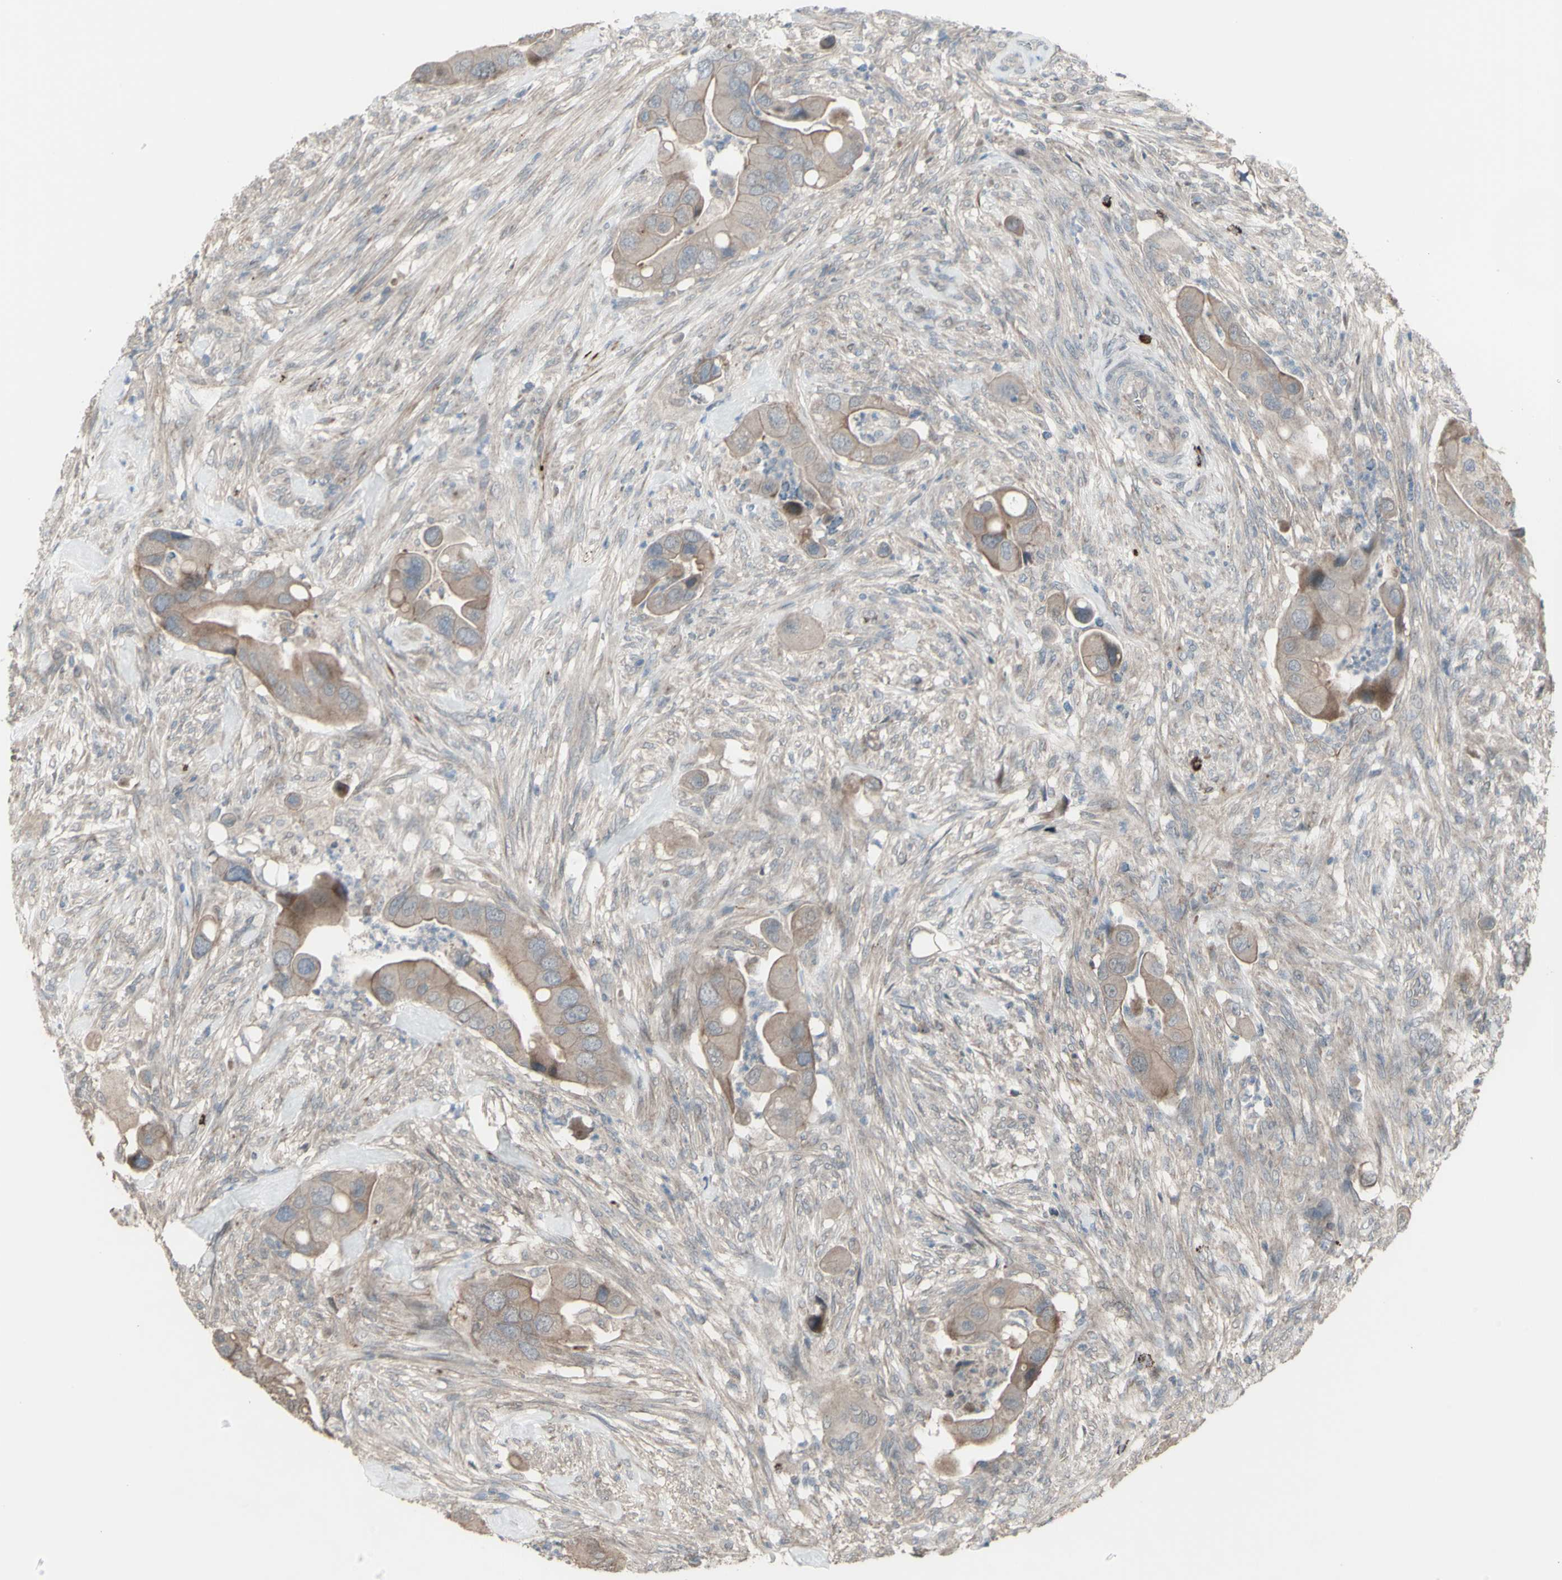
{"staining": {"intensity": "moderate", "quantity": ">75%", "location": "cytoplasmic/membranous"}, "tissue": "colorectal cancer", "cell_type": "Tumor cells", "image_type": "cancer", "snomed": [{"axis": "morphology", "description": "Adenocarcinoma, NOS"}, {"axis": "topography", "description": "Rectum"}], "caption": "A medium amount of moderate cytoplasmic/membranous positivity is present in about >75% of tumor cells in colorectal adenocarcinoma tissue. (DAB (3,3'-diaminobenzidine) IHC with brightfield microscopy, high magnification).", "gene": "GRAMD1B", "patient": {"sex": "female", "age": 57}}